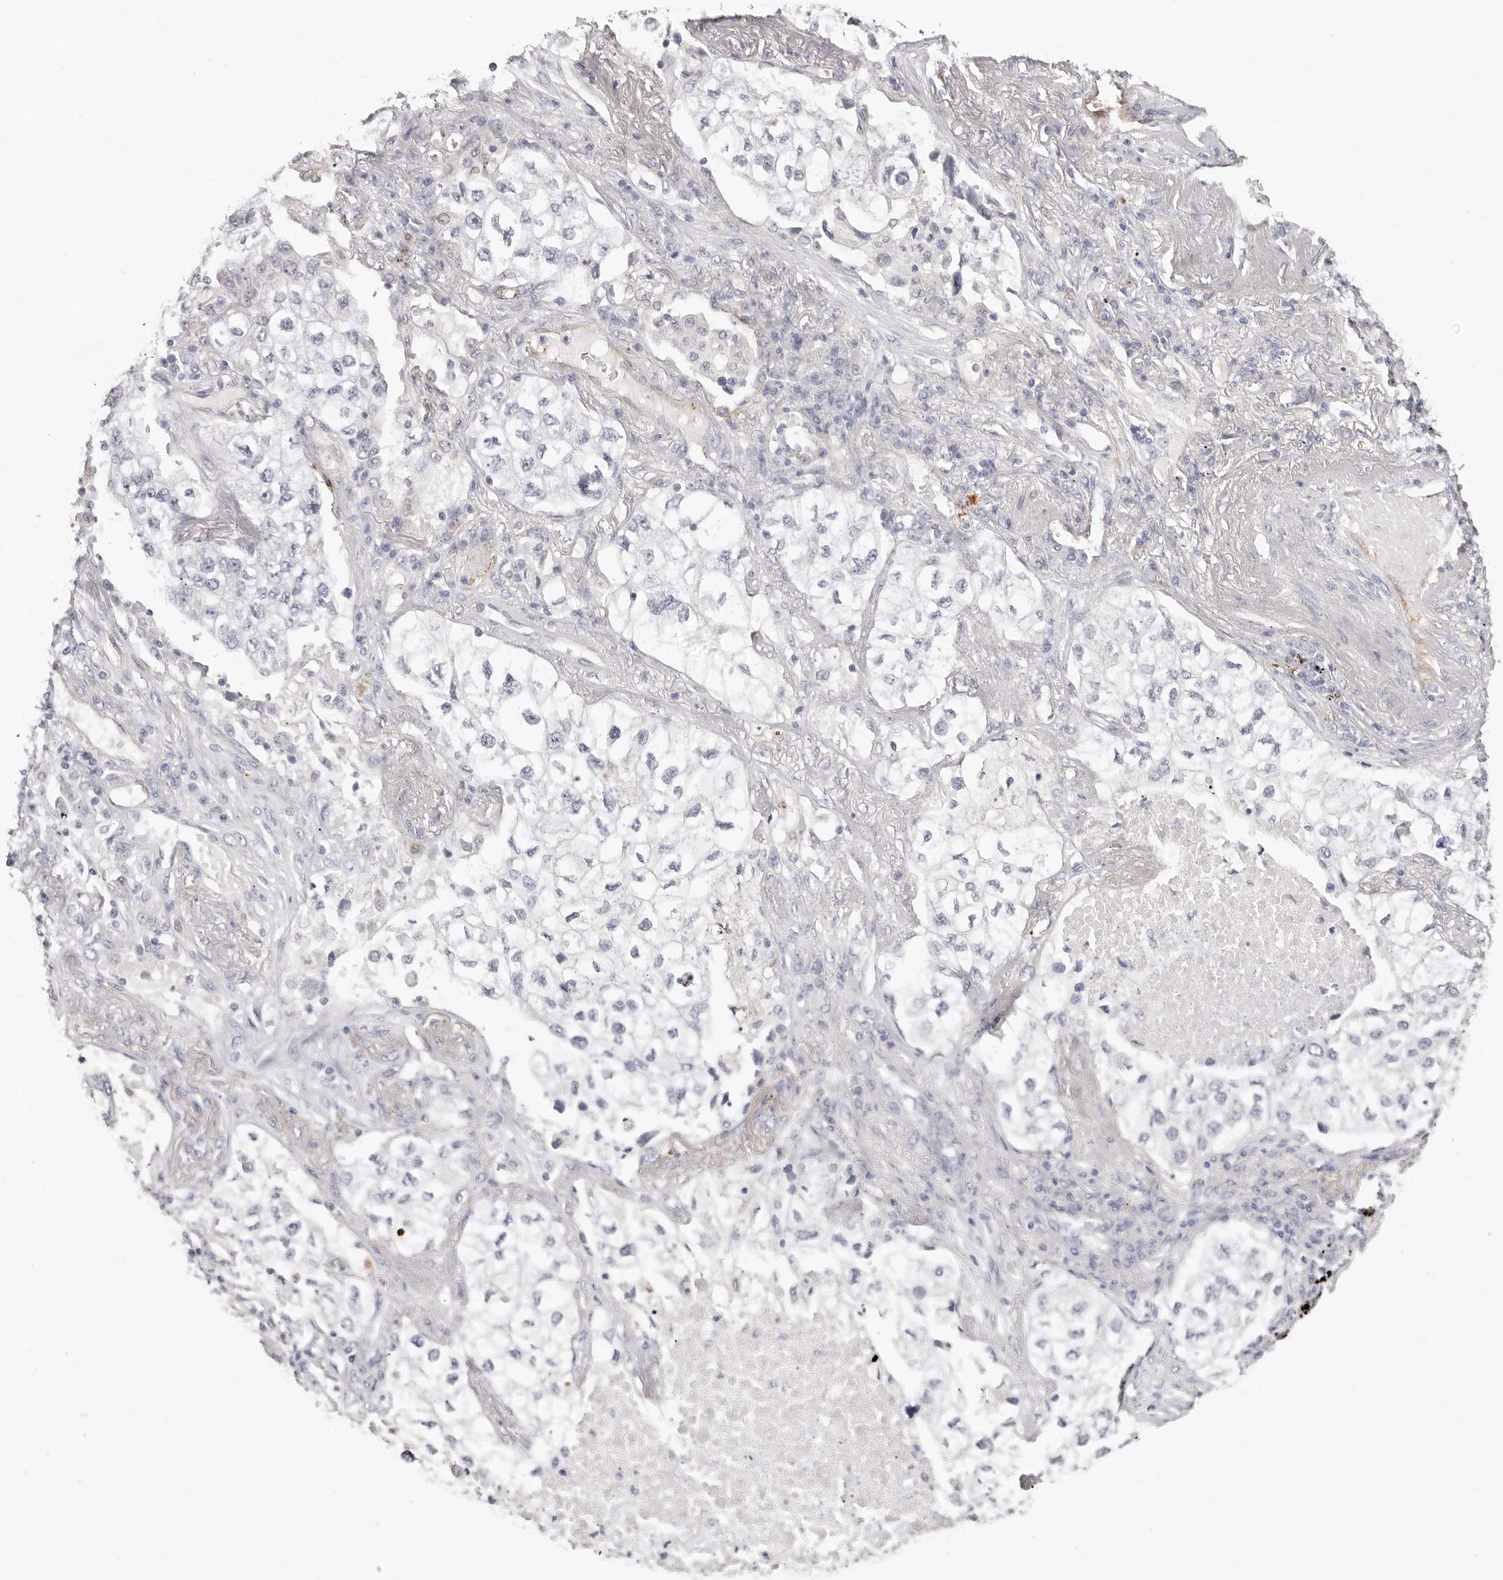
{"staining": {"intensity": "negative", "quantity": "none", "location": "none"}, "tissue": "lung cancer", "cell_type": "Tumor cells", "image_type": "cancer", "snomed": [{"axis": "morphology", "description": "Adenocarcinoma, NOS"}, {"axis": "topography", "description": "Lung"}], "caption": "The IHC image has no significant staining in tumor cells of adenocarcinoma (lung) tissue.", "gene": "PKDCC", "patient": {"sex": "male", "age": 63}}